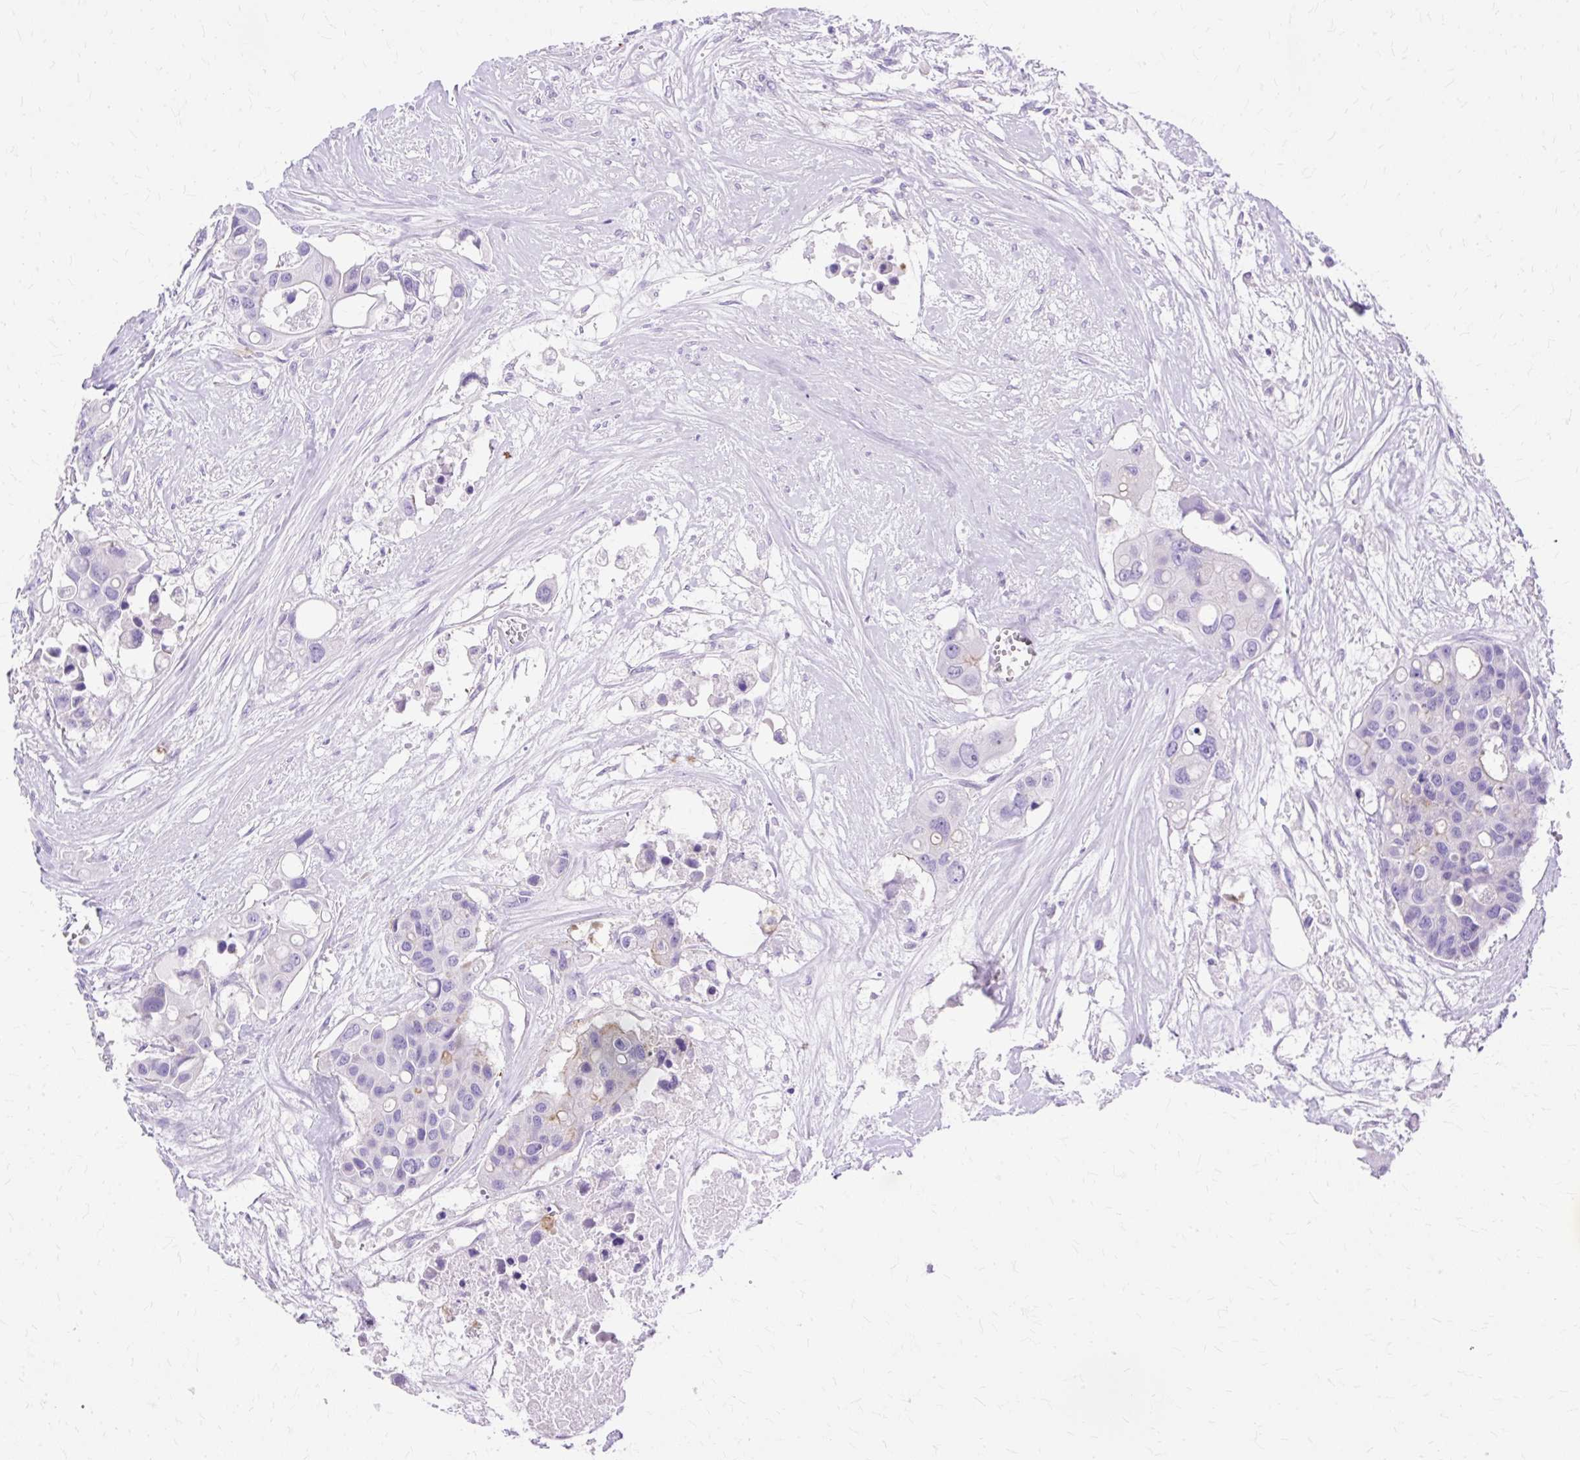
{"staining": {"intensity": "negative", "quantity": "none", "location": "none"}, "tissue": "colorectal cancer", "cell_type": "Tumor cells", "image_type": "cancer", "snomed": [{"axis": "morphology", "description": "Adenocarcinoma, NOS"}, {"axis": "topography", "description": "Colon"}], "caption": "This is an IHC image of human adenocarcinoma (colorectal). There is no expression in tumor cells.", "gene": "MYO6", "patient": {"sex": "male", "age": 77}}